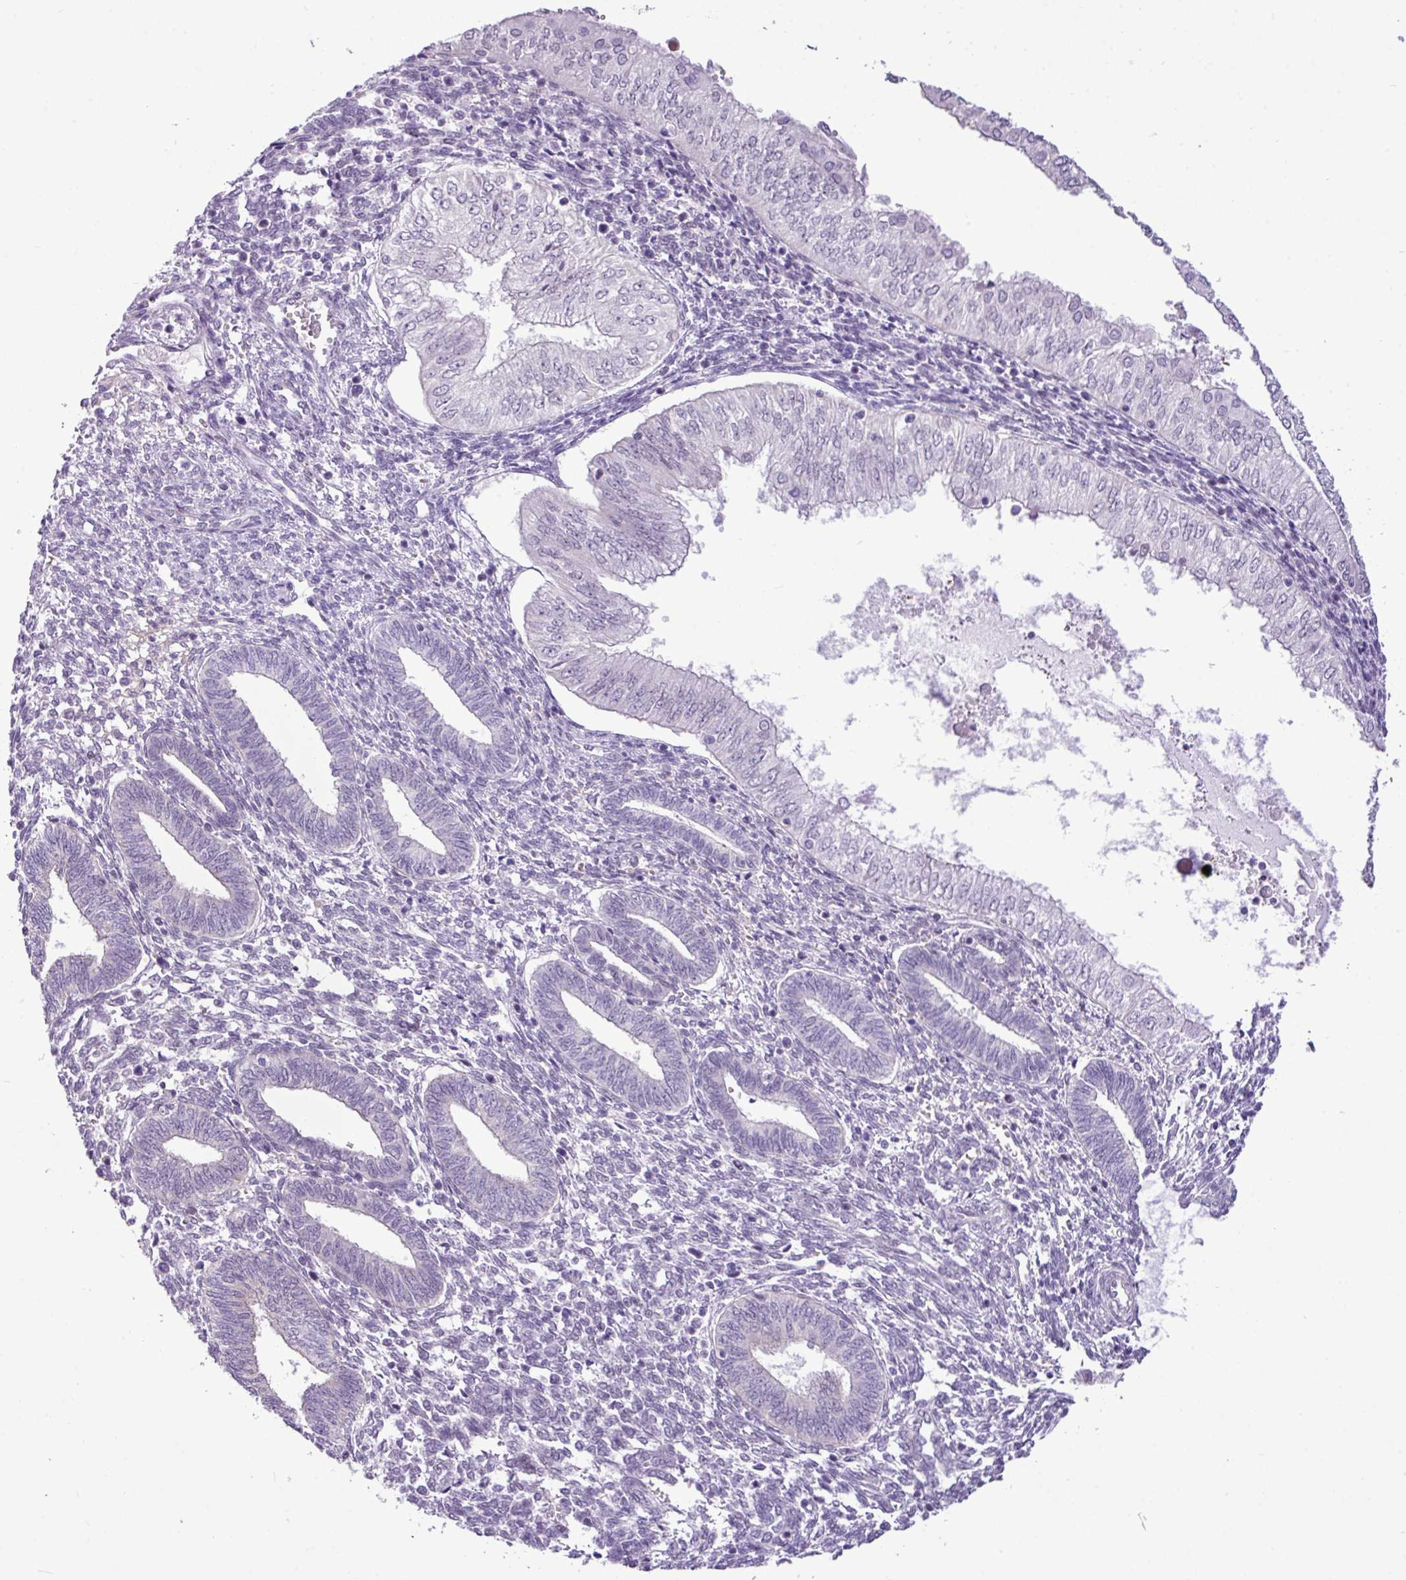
{"staining": {"intensity": "negative", "quantity": "none", "location": "none"}, "tissue": "endometrial cancer", "cell_type": "Tumor cells", "image_type": "cancer", "snomed": [{"axis": "morphology", "description": "Normal tissue, NOS"}, {"axis": "morphology", "description": "Adenocarcinoma, NOS"}, {"axis": "topography", "description": "Endometrium"}], "caption": "The micrograph reveals no significant staining in tumor cells of endometrial cancer (adenocarcinoma).", "gene": "YLPM1", "patient": {"sex": "female", "age": 53}}